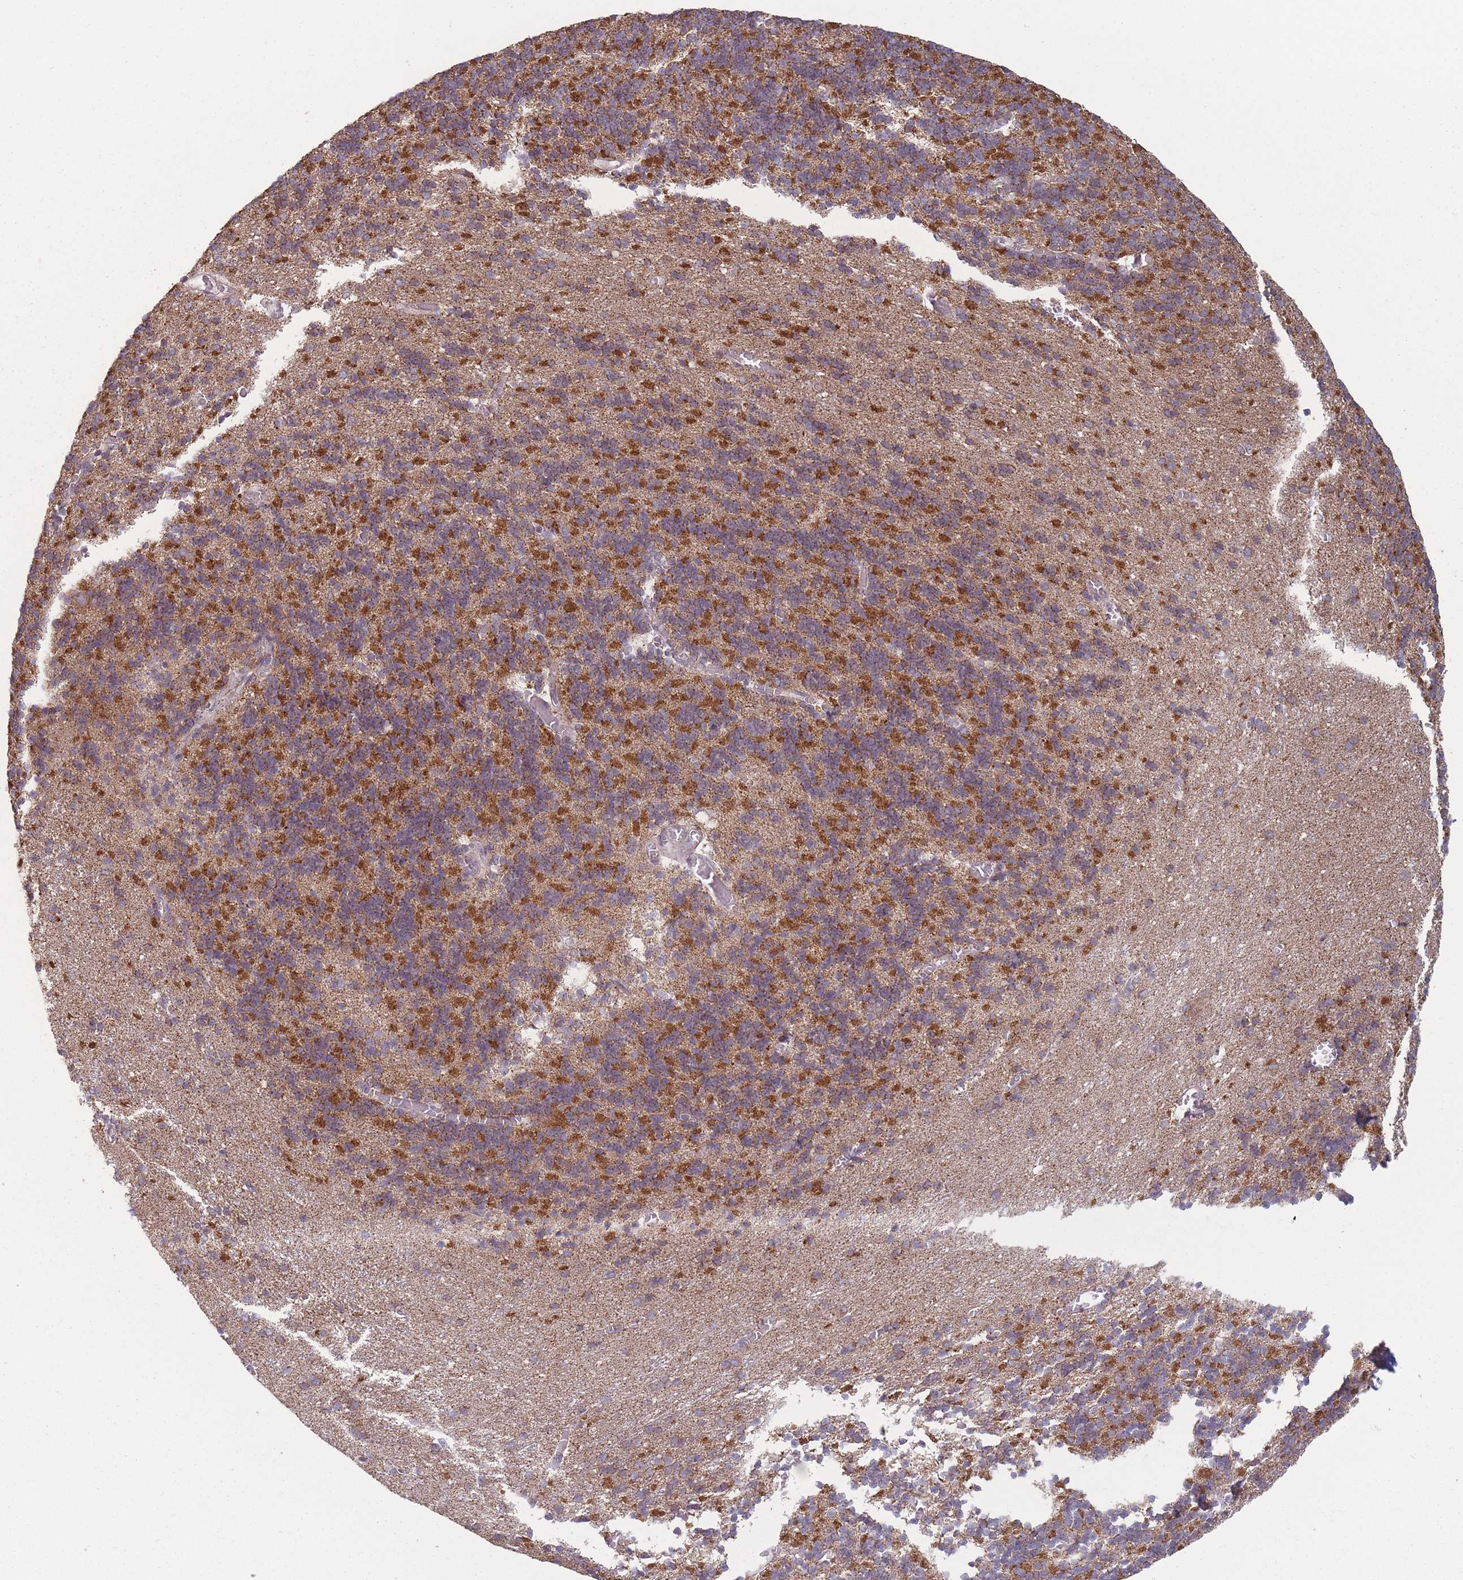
{"staining": {"intensity": "strong", "quantity": "25%-75%", "location": "cytoplasmic/membranous"}, "tissue": "cerebellum", "cell_type": "Cells in granular layer", "image_type": "normal", "snomed": [{"axis": "morphology", "description": "Normal tissue, NOS"}, {"axis": "topography", "description": "Cerebellum"}], "caption": "Protein expression analysis of normal cerebellum exhibits strong cytoplasmic/membranous staining in approximately 25%-75% of cells in granular layer.", "gene": "OR10Q1", "patient": {"sex": "male", "age": 37}}